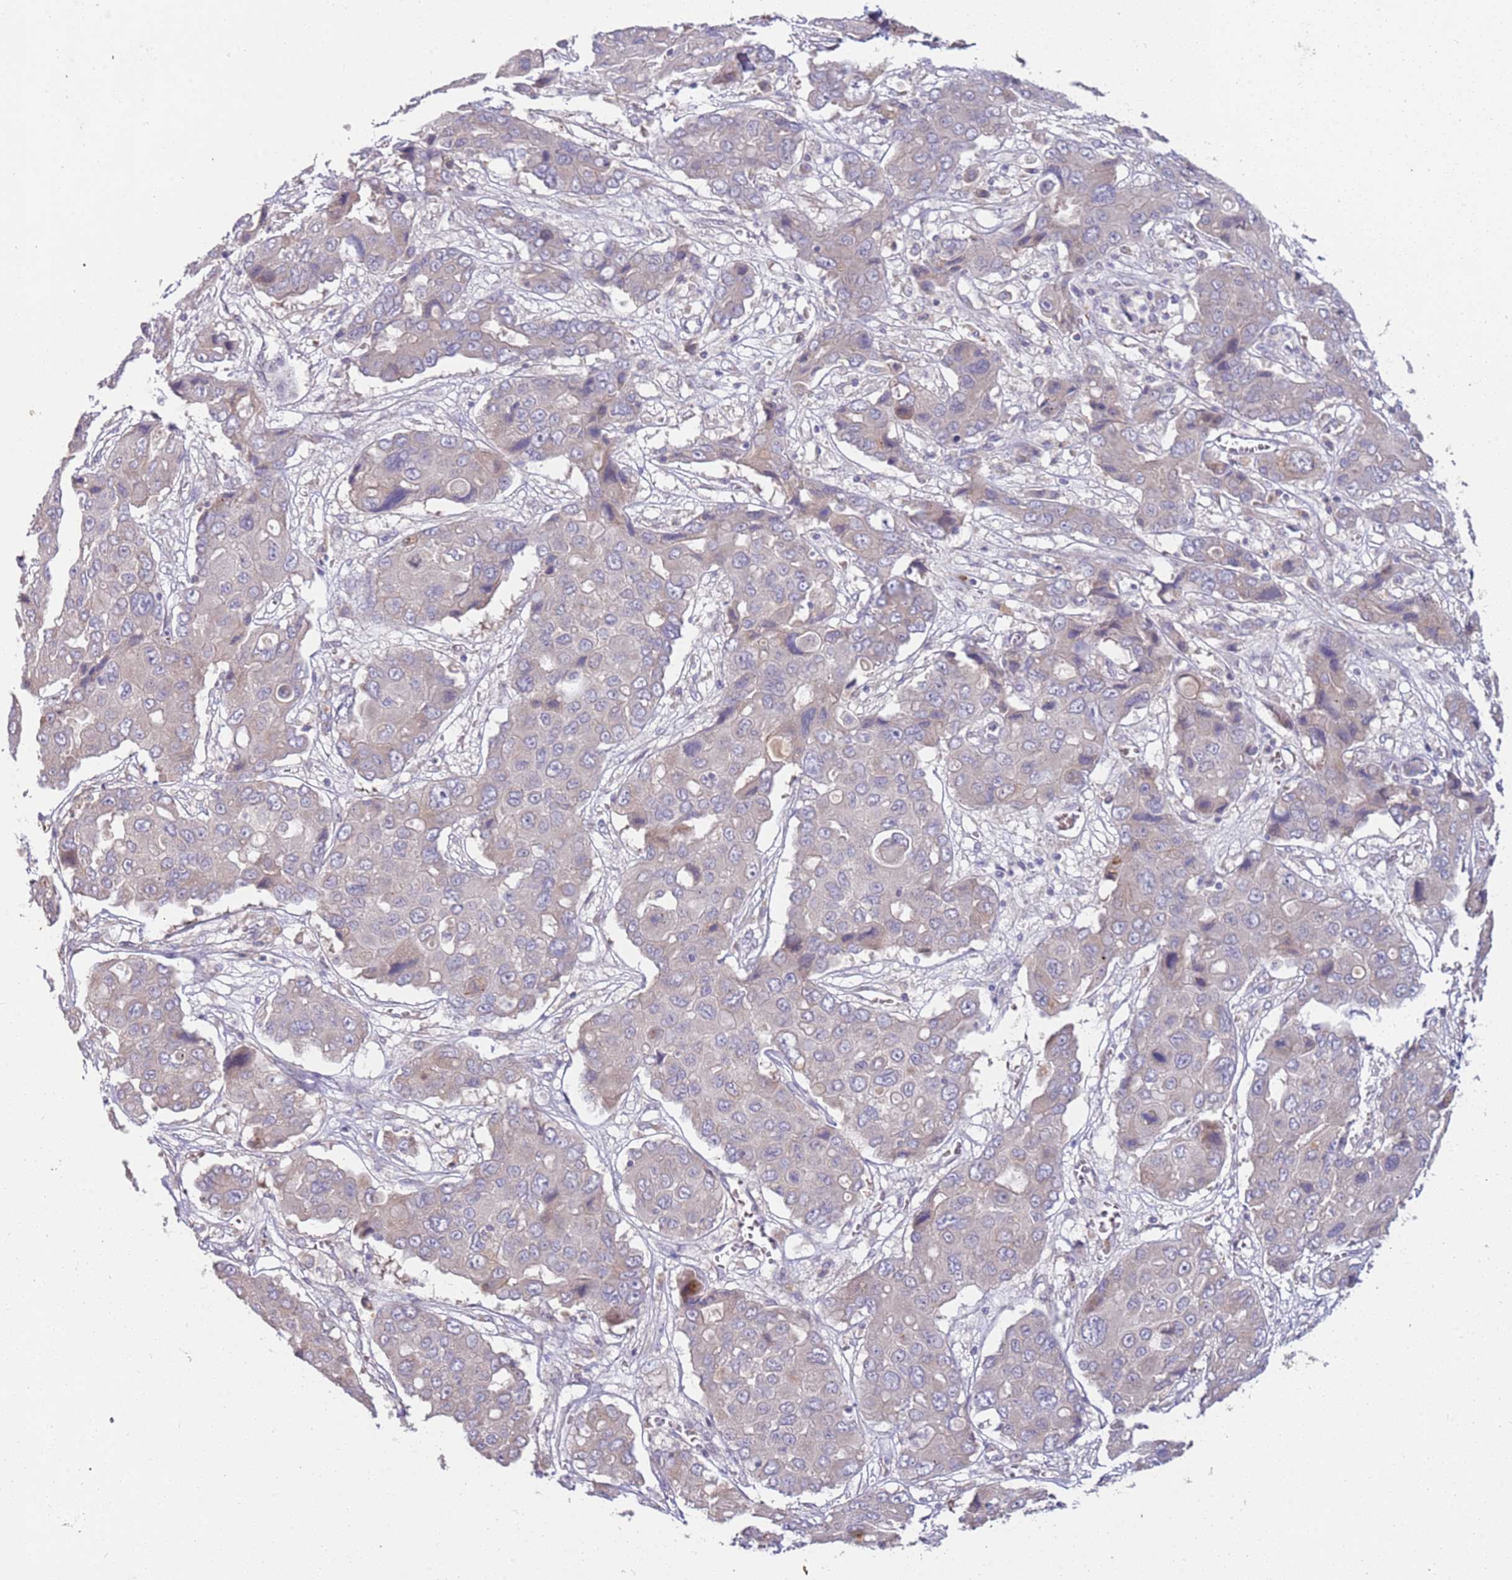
{"staining": {"intensity": "negative", "quantity": "none", "location": "none"}, "tissue": "liver cancer", "cell_type": "Tumor cells", "image_type": "cancer", "snomed": [{"axis": "morphology", "description": "Cholangiocarcinoma"}, {"axis": "topography", "description": "Liver"}], "caption": "The IHC histopathology image has no significant positivity in tumor cells of cholangiocarcinoma (liver) tissue. (DAB immunohistochemistry (IHC) visualized using brightfield microscopy, high magnification).", "gene": "NMUR2", "patient": {"sex": "male", "age": 67}}